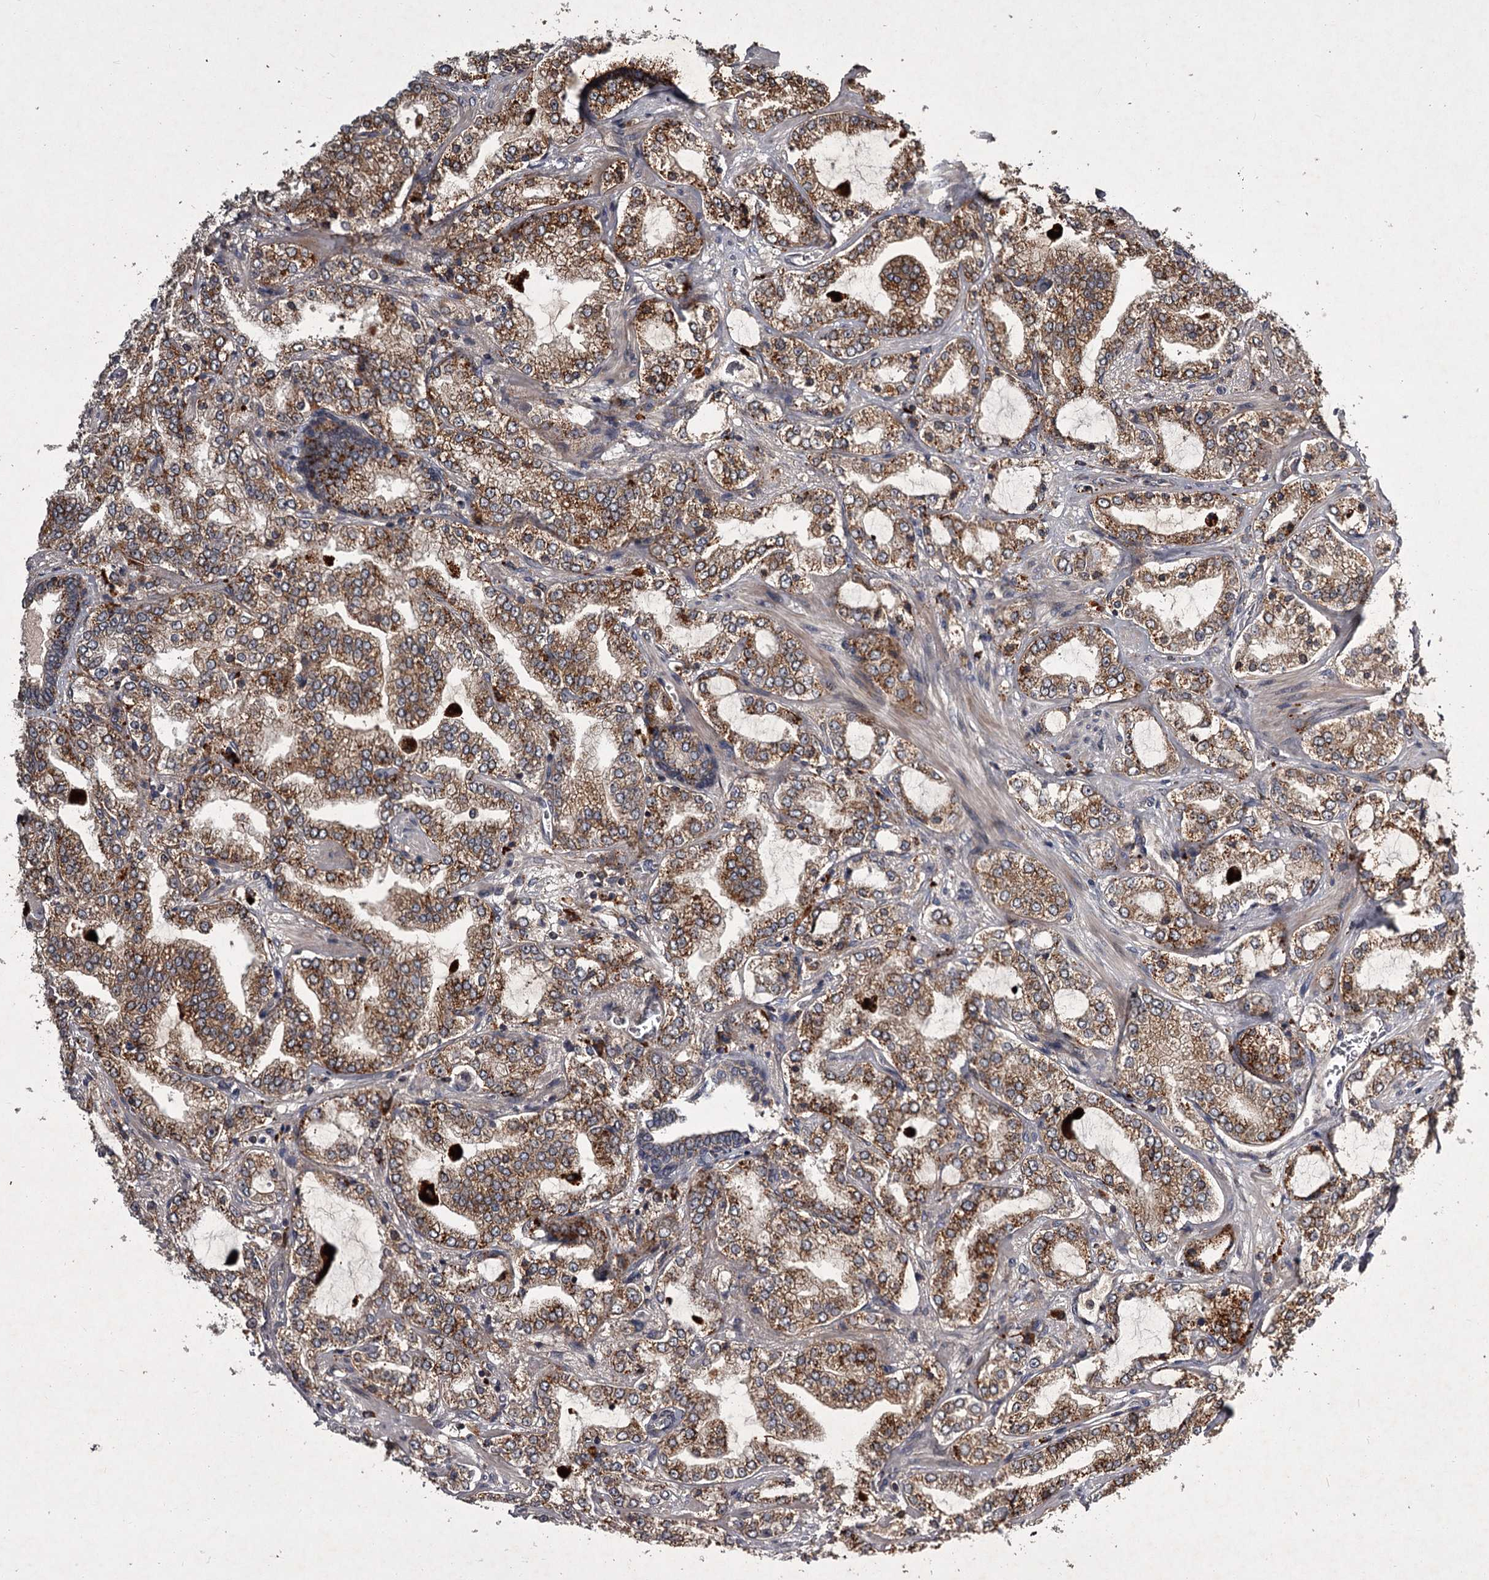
{"staining": {"intensity": "moderate", "quantity": ">75%", "location": "cytoplasmic/membranous"}, "tissue": "prostate cancer", "cell_type": "Tumor cells", "image_type": "cancer", "snomed": [{"axis": "morphology", "description": "Adenocarcinoma, High grade"}, {"axis": "topography", "description": "Prostate"}], "caption": "Moderate cytoplasmic/membranous expression for a protein is appreciated in about >75% of tumor cells of high-grade adenocarcinoma (prostate) using immunohistochemistry (IHC).", "gene": "UNC93B1", "patient": {"sex": "male", "age": 64}}